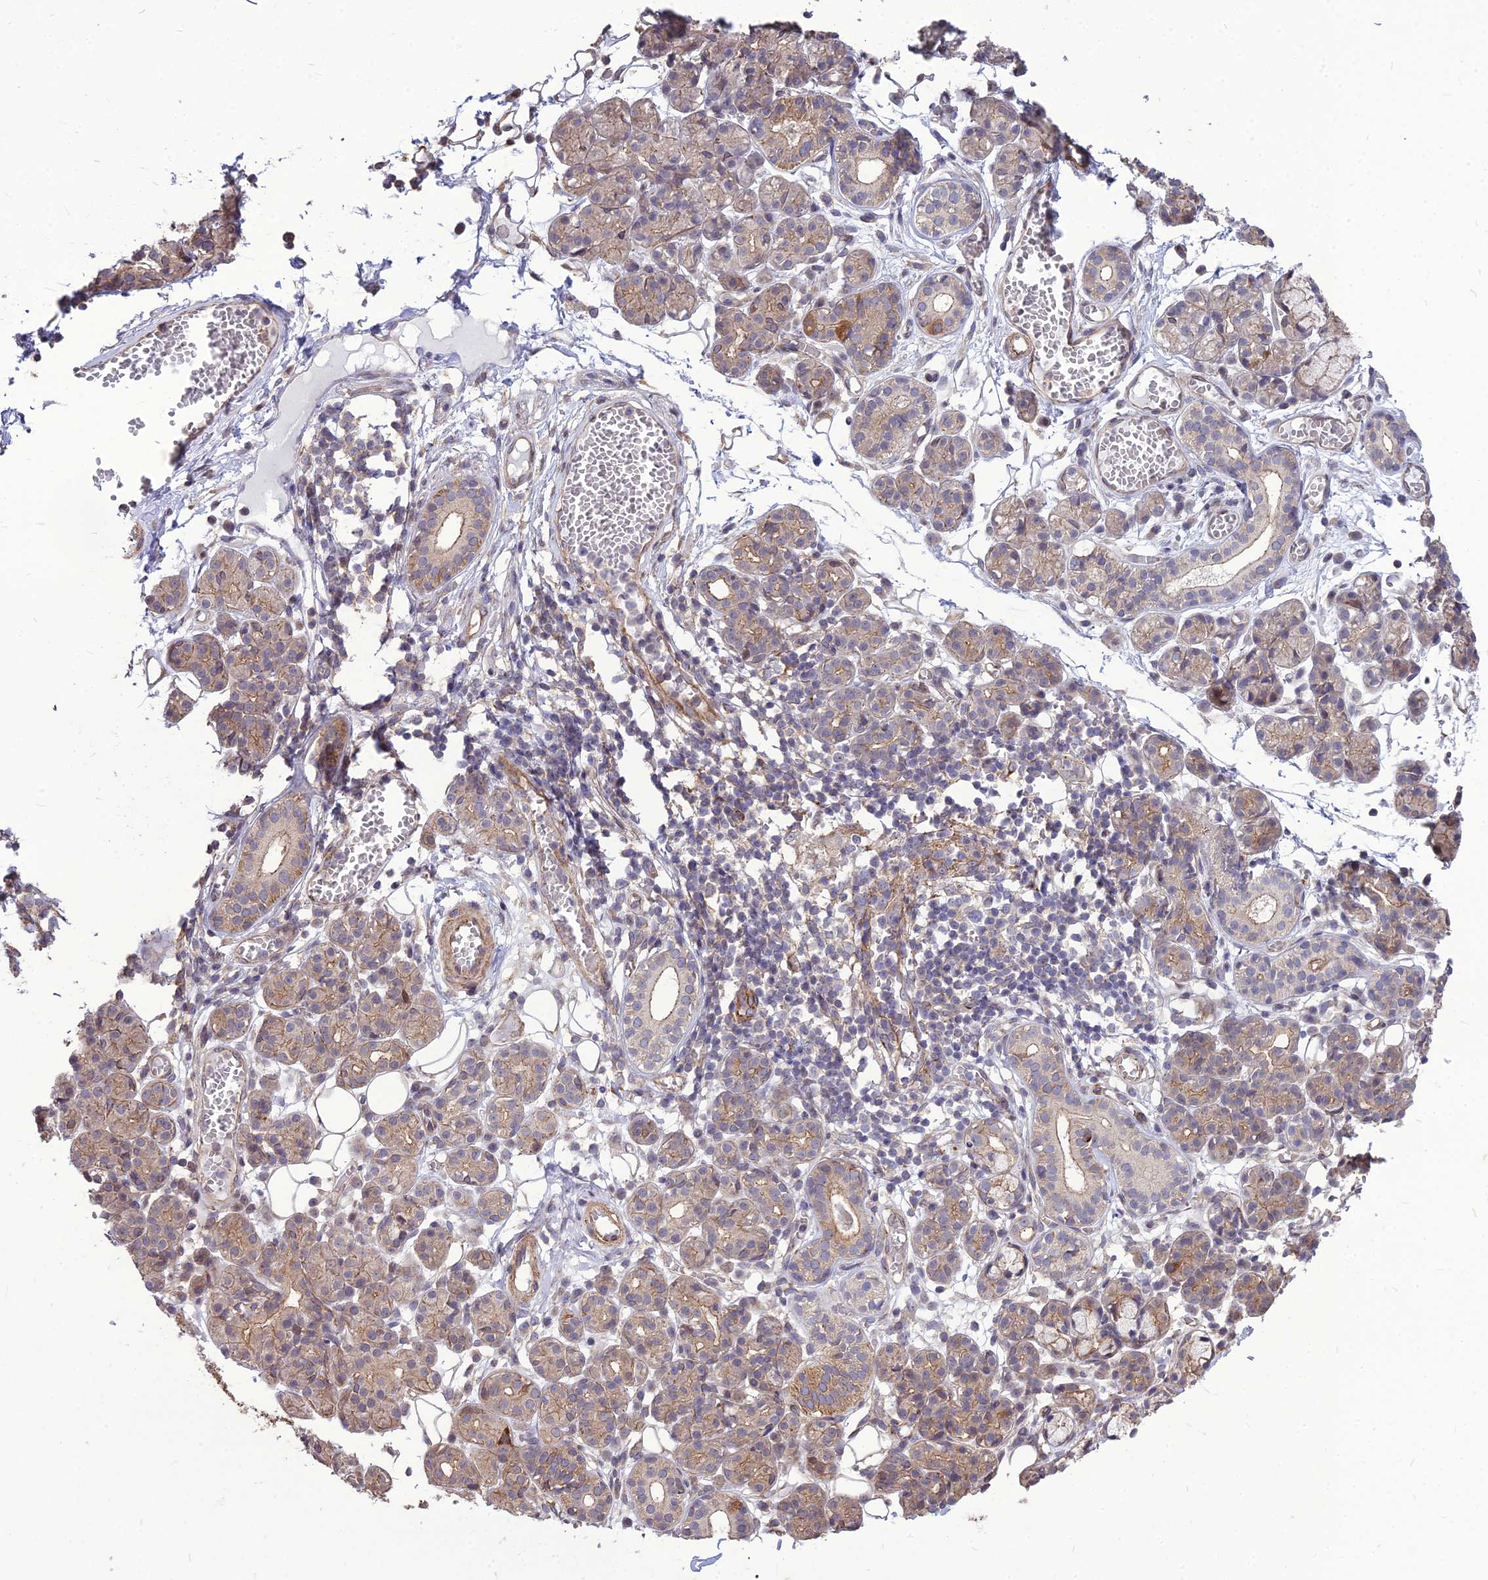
{"staining": {"intensity": "weak", "quantity": ">75%", "location": "cytoplasmic/membranous"}, "tissue": "salivary gland", "cell_type": "Glandular cells", "image_type": "normal", "snomed": [{"axis": "morphology", "description": "Normal tissue, NOS"}, {"axis": "topography", "description": "Salivary gland"}], "caption": "An image showing weak cytoplasmic/membranous expression in about >75% of glandular cells in benign salivary gland, as visualized by brown immunohistochemical staining.", "gene": "TSPYL2", "patient": {"sex": "male", "age": 63}}